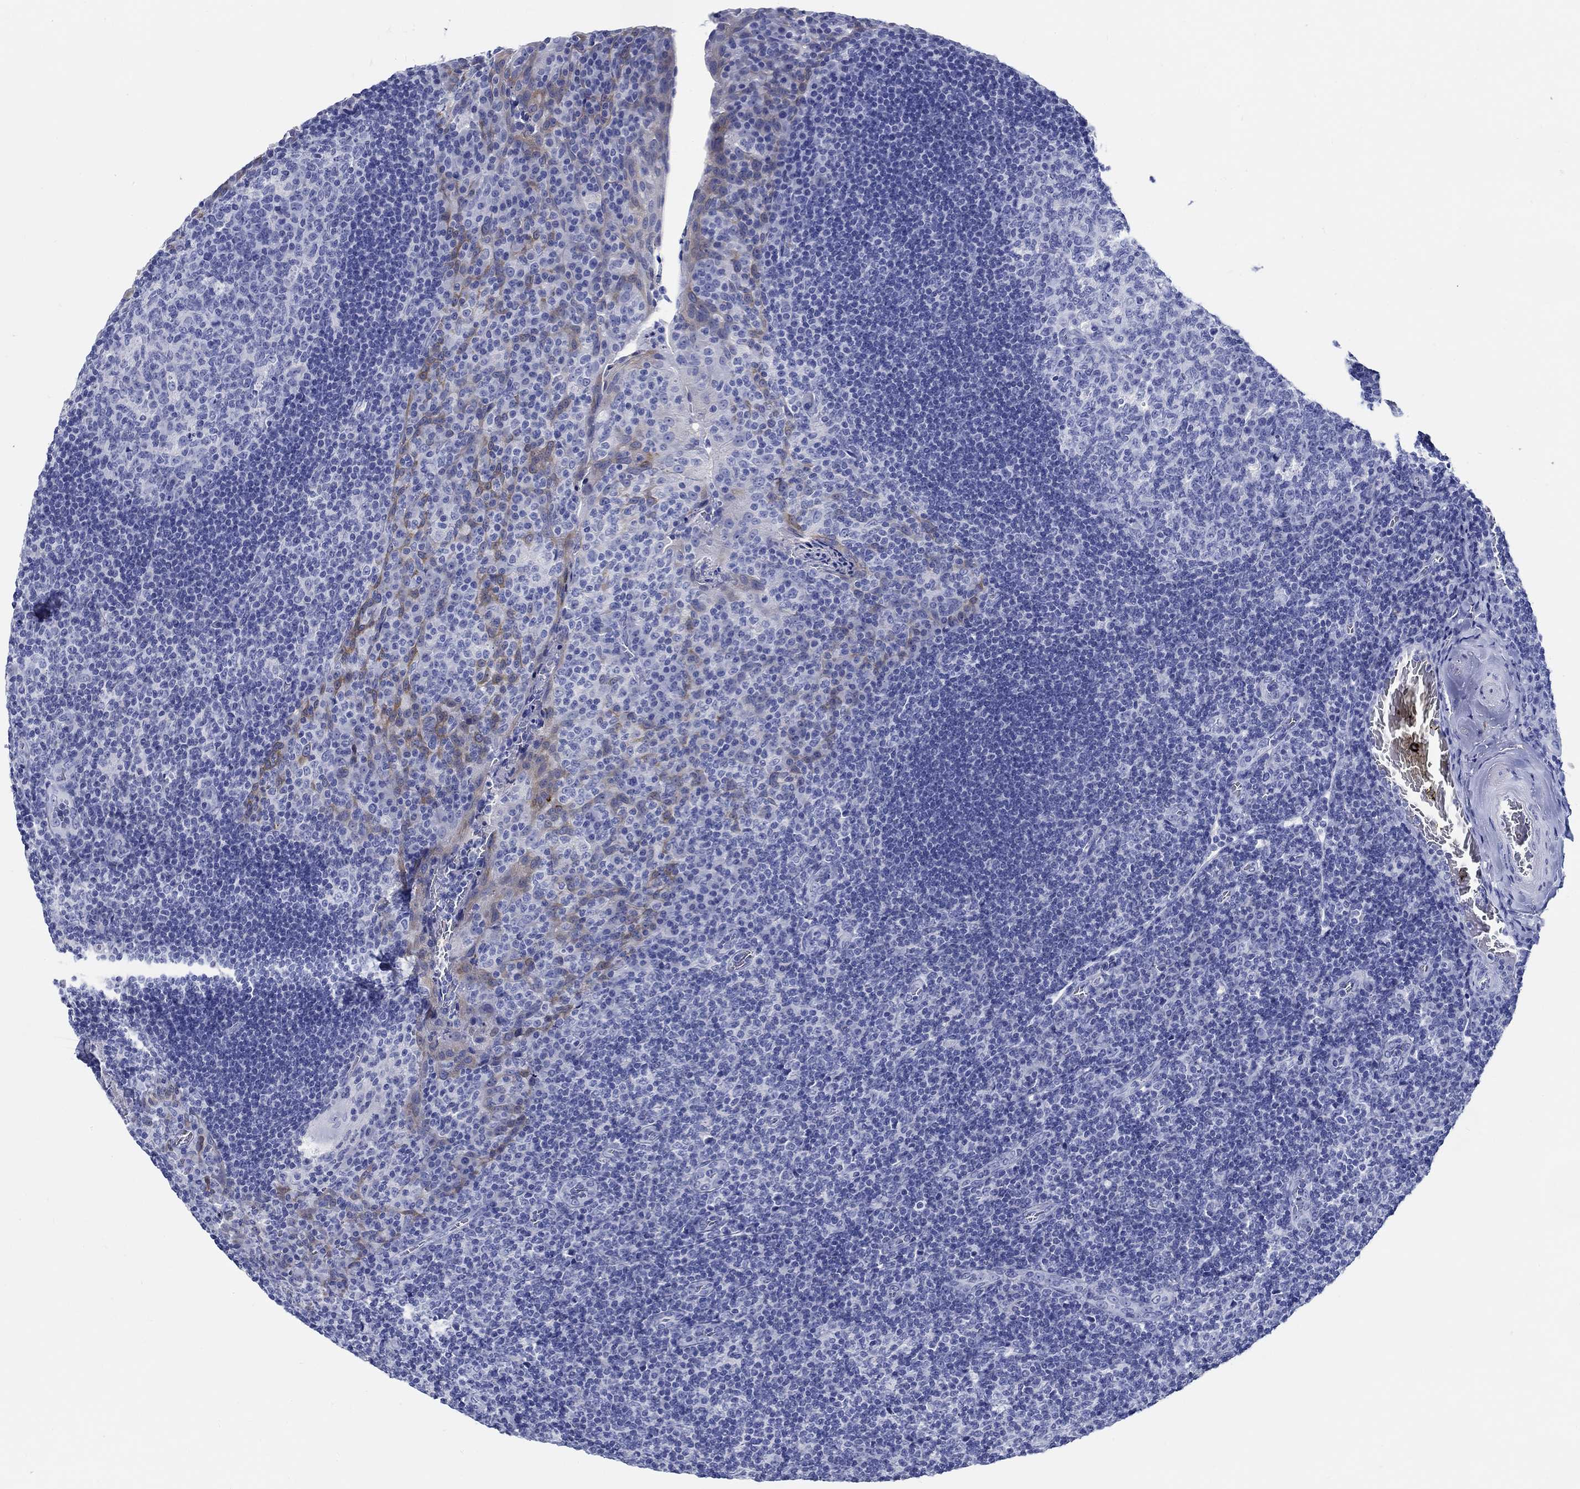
{"staining": {"intensity": "negative", "quantity": "none", "location": "none"}, "tissue": "tonsil", "cell_type": "Germinal center cells", "image_type": "normal", "snomed": [{"axis": "morphology", "description": "Normal tissue, NOS"}, {"axis": "topography", "description": "Tonsil"}], "caption": "Germinal center cells show no significant staining in unremarkable tonsil. (IHC, brightfield microscopy, high magnification).", "gene": "FBXO2", "patient": {"sex": "male", "age": 17}}